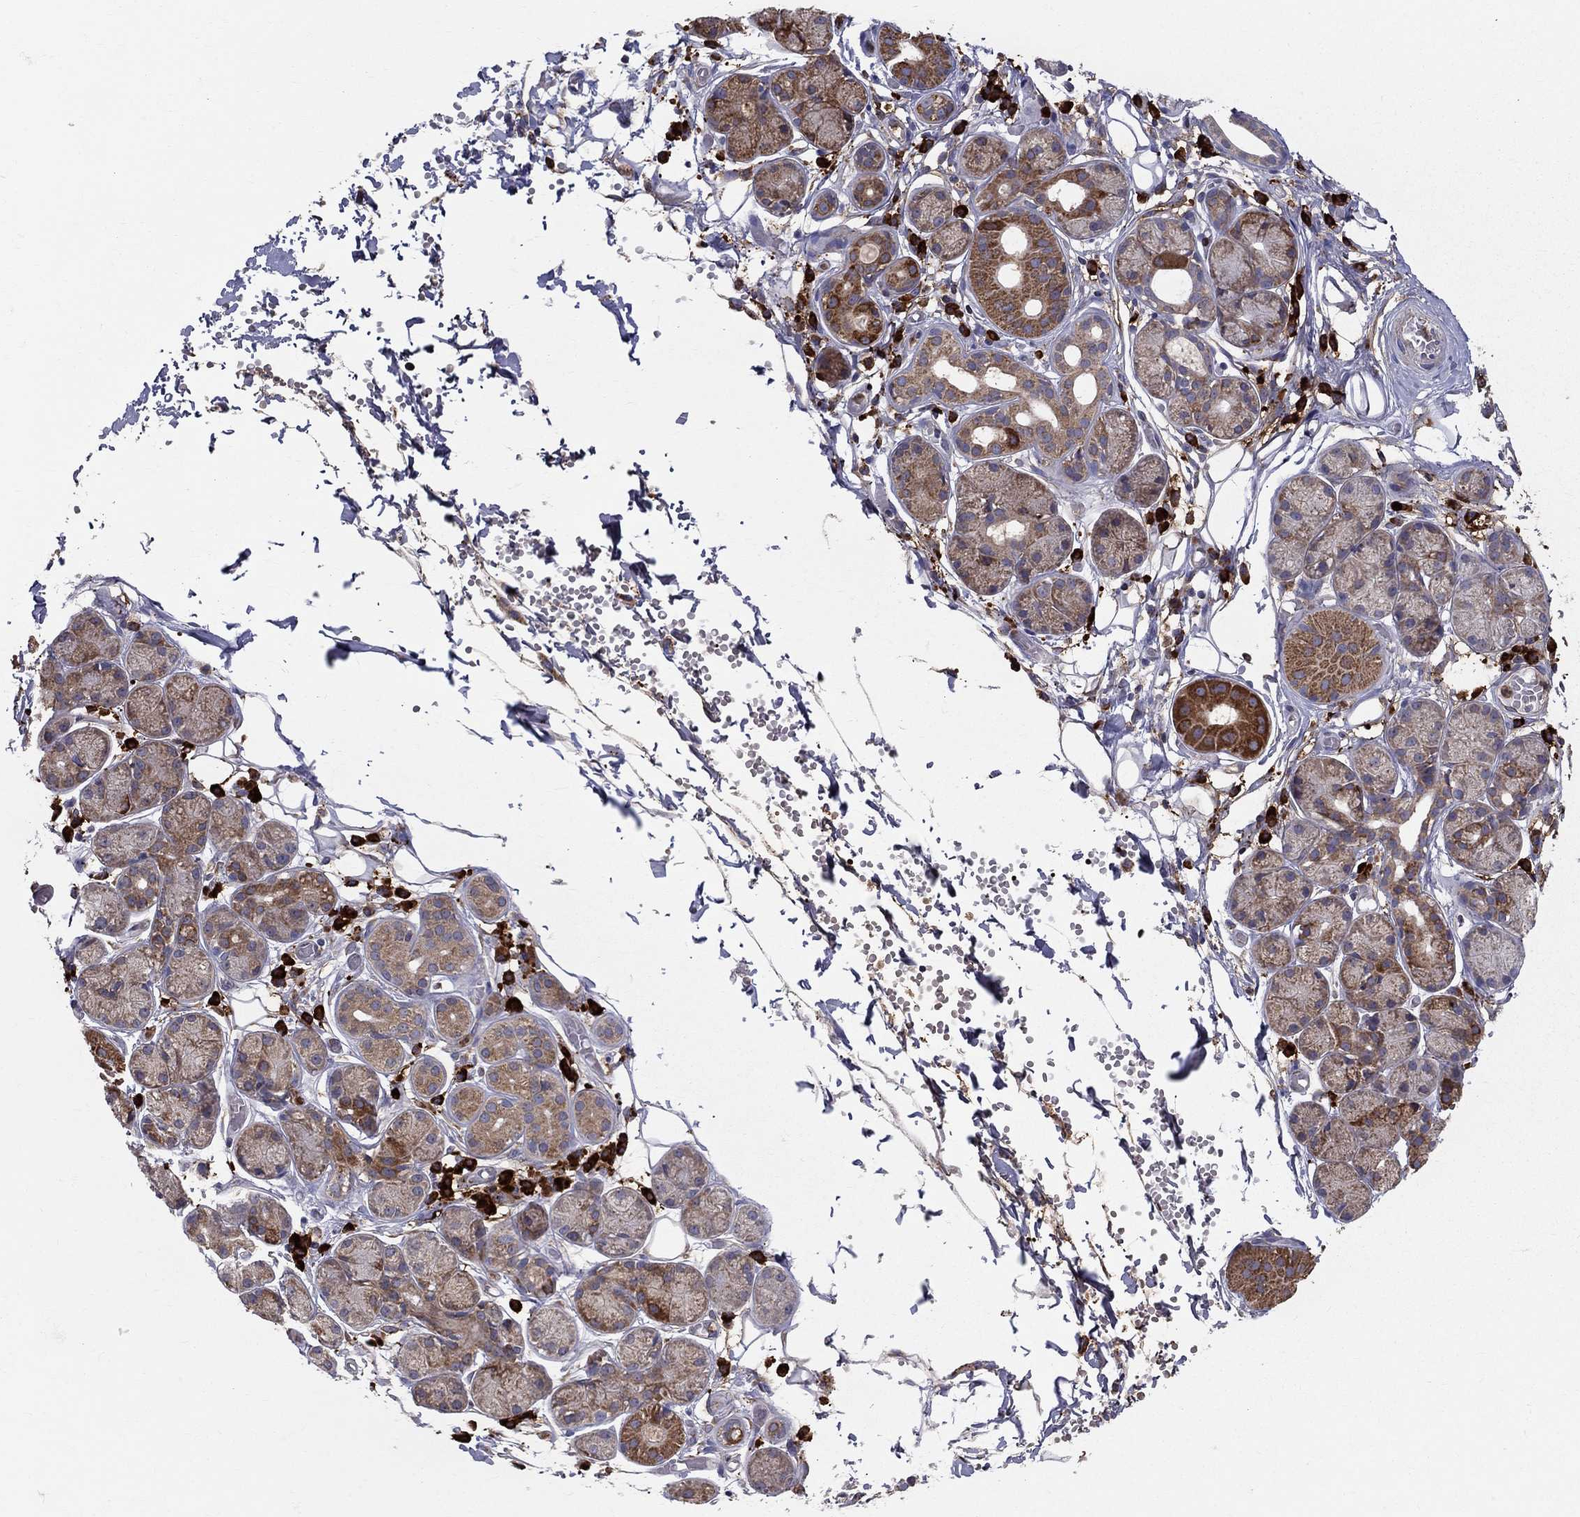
{"staining": {"intensity": "strong", "quantity": "25%-75%", "location": "cytoplasmic/membranous"}, "tissue": "salivary gland", "cell_type": "Glandular cells", "image_type": "normal", "snomed": [{"axis": "morphology", "description": "Normal tissue, NOS"}, {"axis": "topography", "description": "Salivary gland"}, {"axis": "topography", "description": "Peripheral nerve tissue"}], "caption": "Protein analysis of benign salivary gland shows strong cytoplasmic/membranous expression in approximately 25%-75% of glandular cells.", "gene": "PRDX4", "patient": {"sex": "male", "age": 71}}